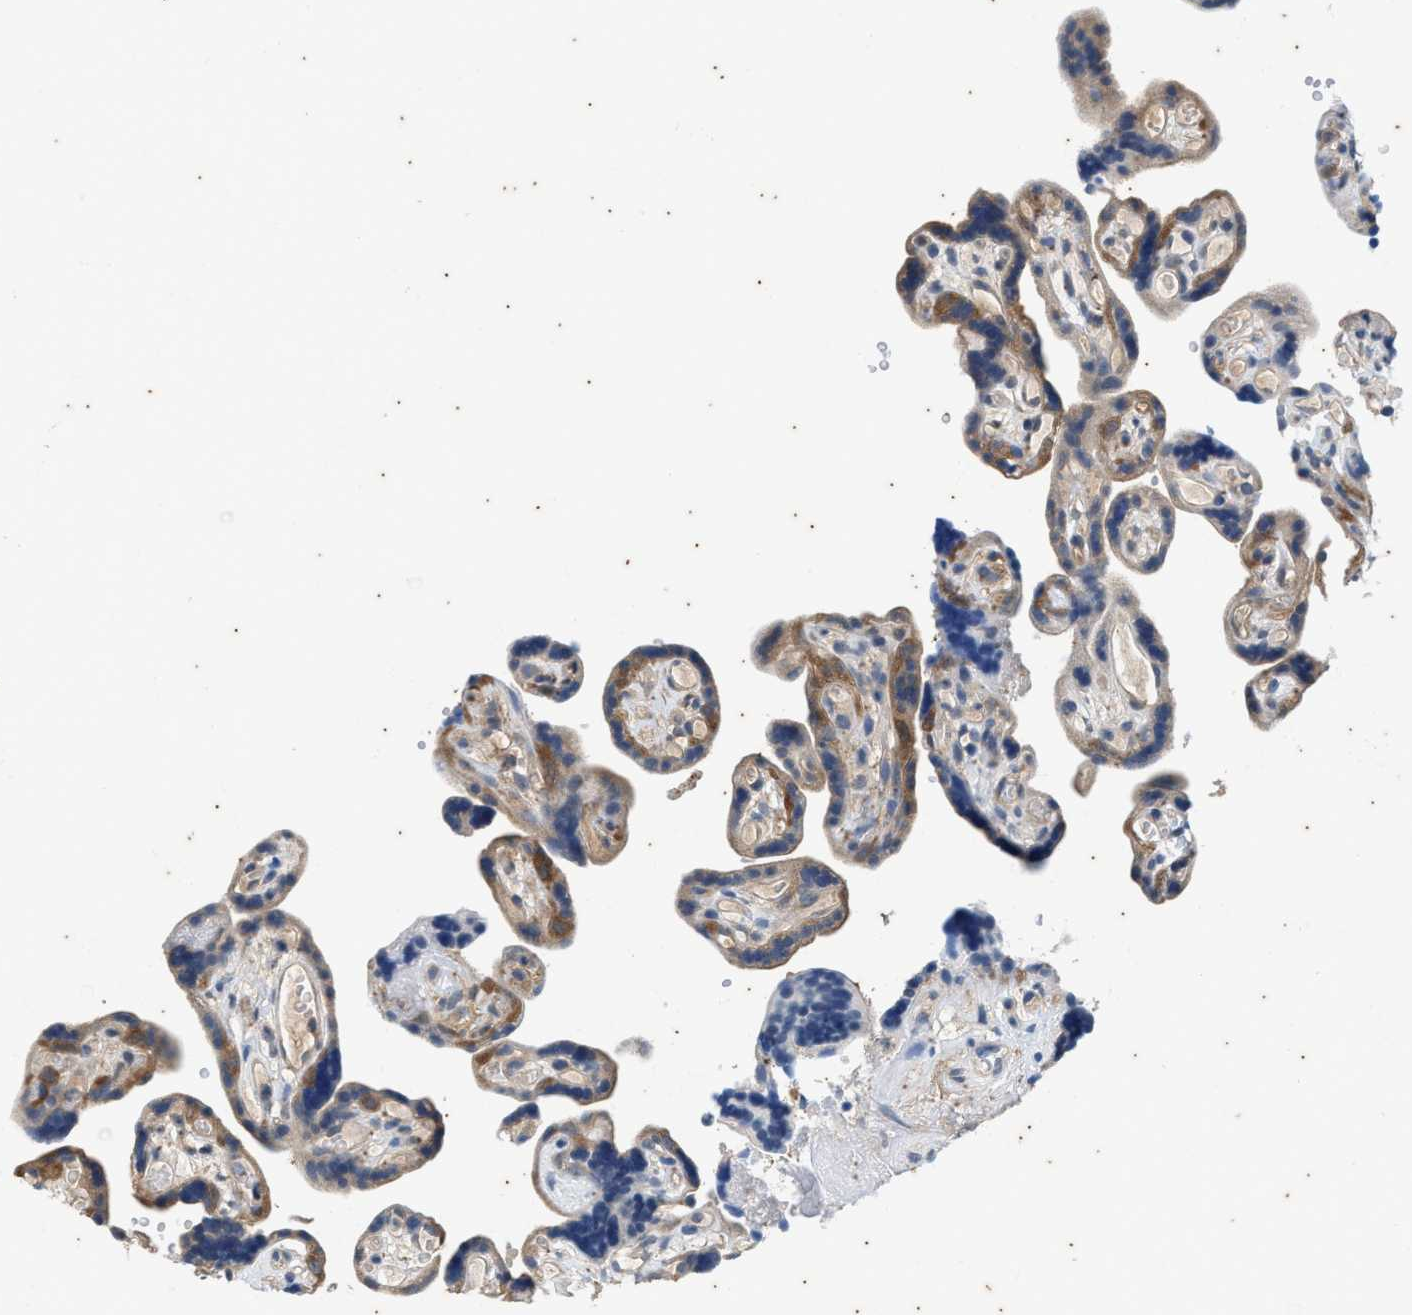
{"staining": {"intensity": "weak", "quantity": "<25%", "location": "cytoplasmic/membranous"}, "tissue": "placenta", "cell_type": "Decidual cells", "image_type": "normal", "snomed": [{"axis": "morphology", "description": "Normal tissue, NOS"}, {"axis": "topography", "description": "Placenta"}], "caption": "A high-resolution image shows IHC staining of unremarkable placenta, which reveals no significant expression in decidual cells. Nuclei are stained in blue.", "gene": "COX19", "patient": {"sex": "female", "age": 30}}